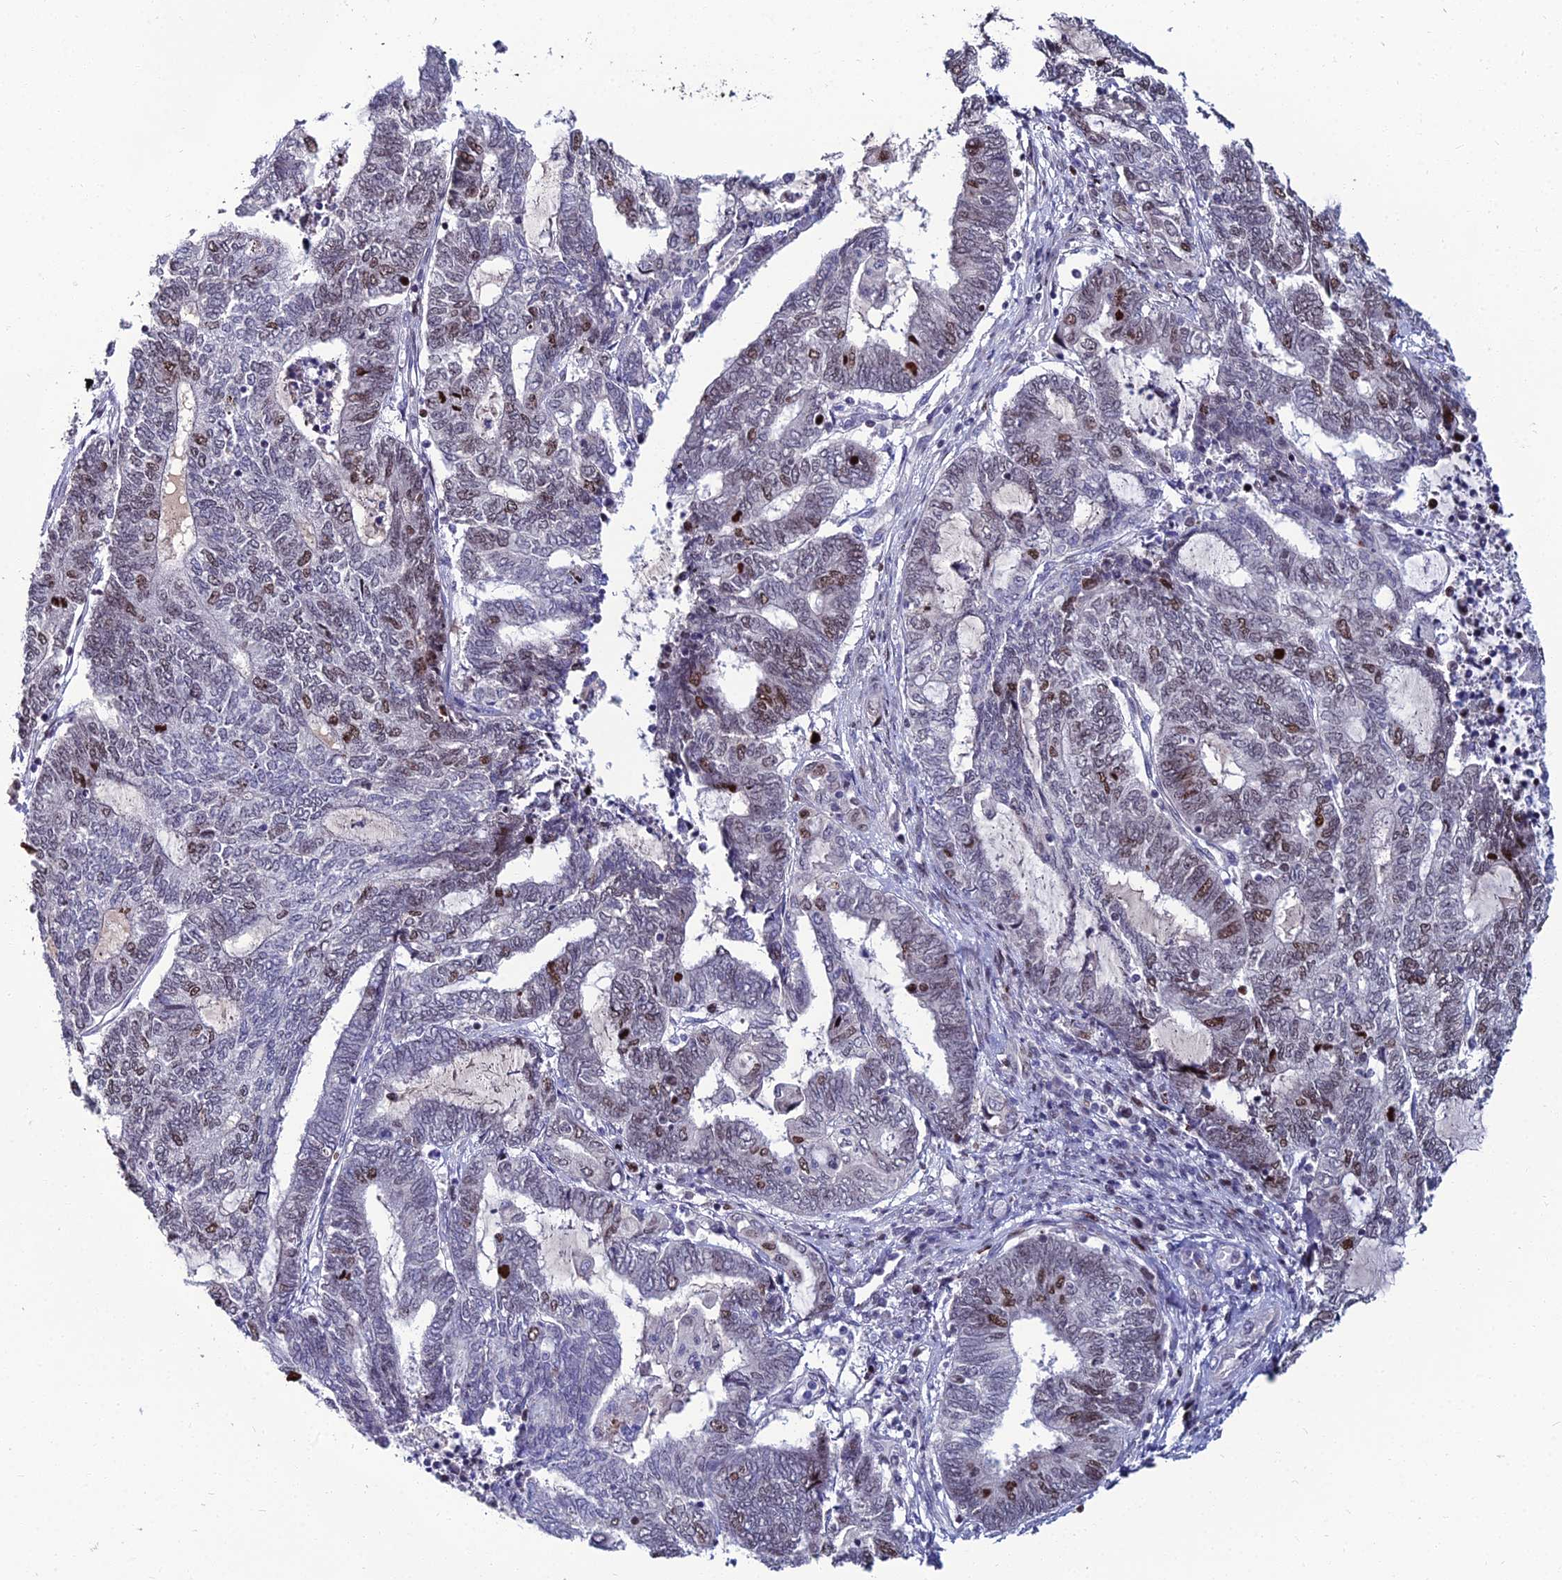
{"staining": {"intensity": "moderate", "quantity": "<25%", "location": "nuclear"}, "tissue": "endometrial cancer", "cell_type": "Tumor cells", "image_type": "cancer", "snomed": [{"axis": "morphology", "description": "Adenocarcinoma, NOS"}, {"axis": "topography", "description": "Uterus"}, {"axis": "topography", "description": "Endometrium"}], "caption": "Immunohistochemical staining of endometrial cancer reveals low levels of moderate nuclear protein staining in approximately <25% of tumor cells.", "gene": "TAF9B", "patient": {"sex": "female", "age": 70}}